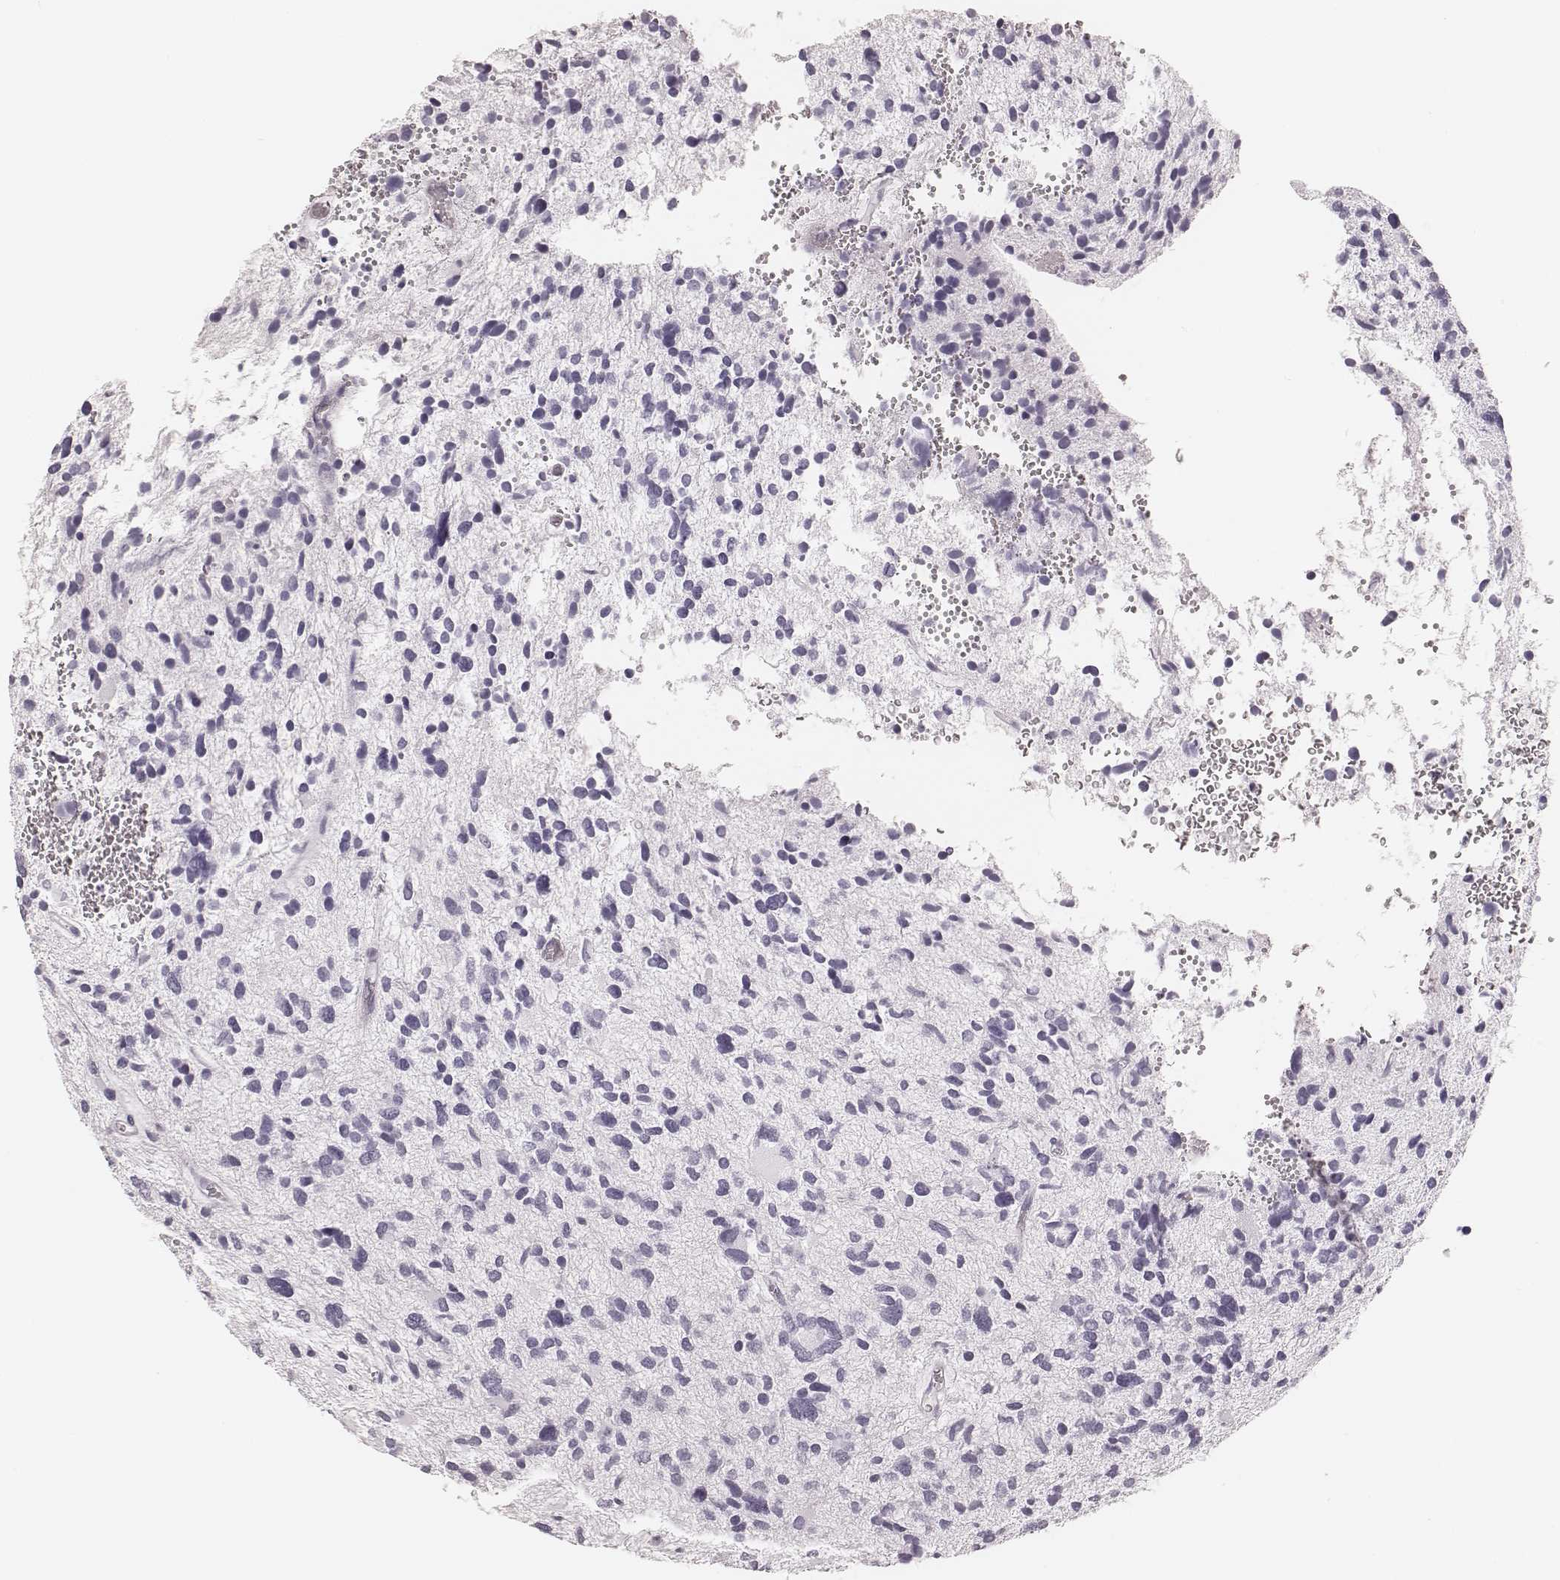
{"staining": {"intensity": "negative", "quantity": "none", "location": "none"}, "tissue": "glioma", "cell_type": "Tumor cells", "image_type": "cancer", "snomed": [{"axis": "morphology", "description": "Glioma, malignant, High grade"}, {"axis": "topography", "description": "Brain"}], "caption": "Immunohistochemistry (IHC) image of neoplastic tissue: human malignant high-grade glioma stained with DAB (3,3'-diaminobenzidine) reveals no significant protein staining in tumor cells.", "gene": "MSX1", "patient": {"sex": "female", "age": 11}}